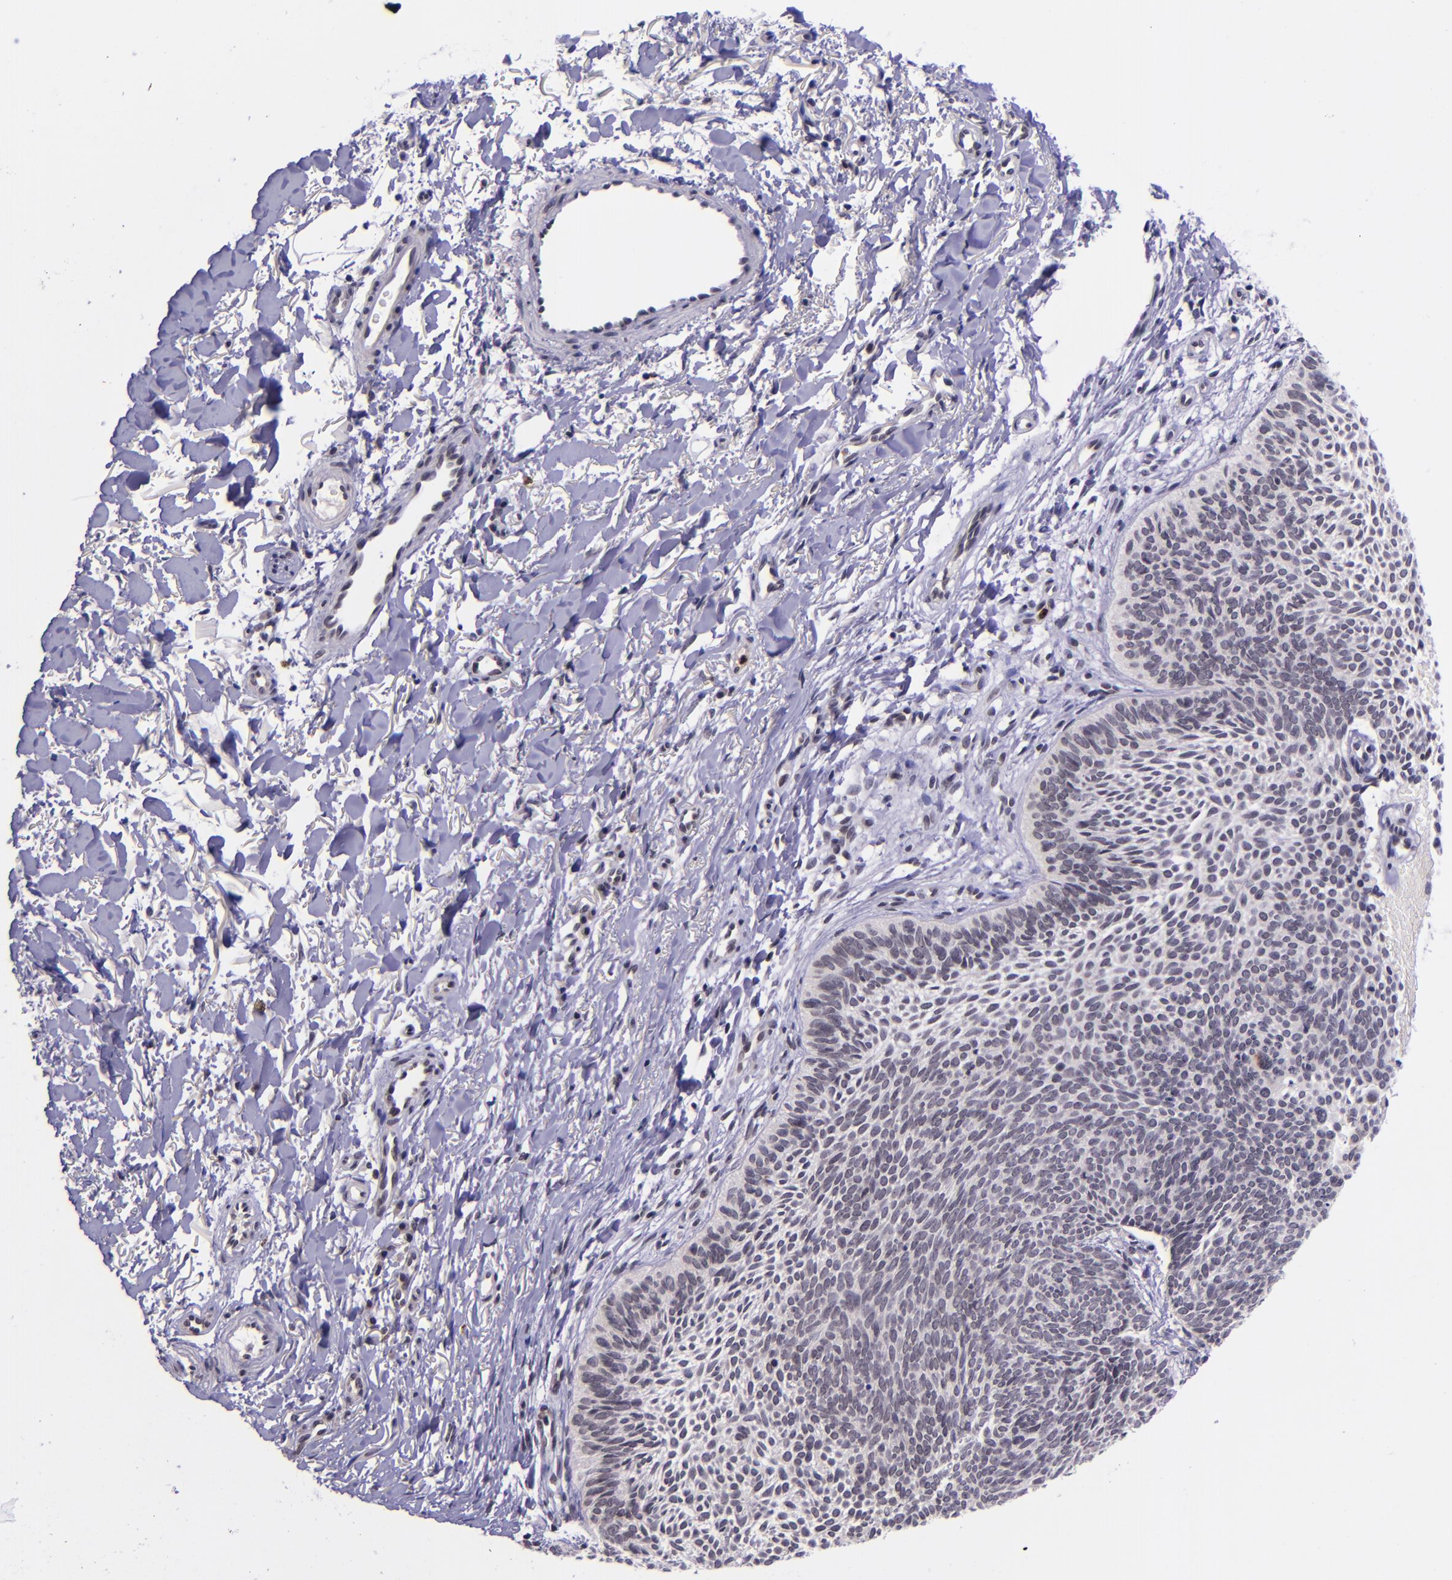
{"staining": {"intensity": "negative", "quantity": "none", "location": "none"}, "tissue": "skin cancer", "cell_type": "Tumor cells", "image_type": "cancer", "snomed": [{"axis": "morphology", "description": "Basal cell carcinoma"}, {"axis": "topography", "description": "Skin"}], "caption": "A photomicrograph of skin basal cell carcinoma stained for a protein exhibits no brown staining in tumor cells.", "gene": "SELL", "patient": {"sex": "male", "age": 84}}